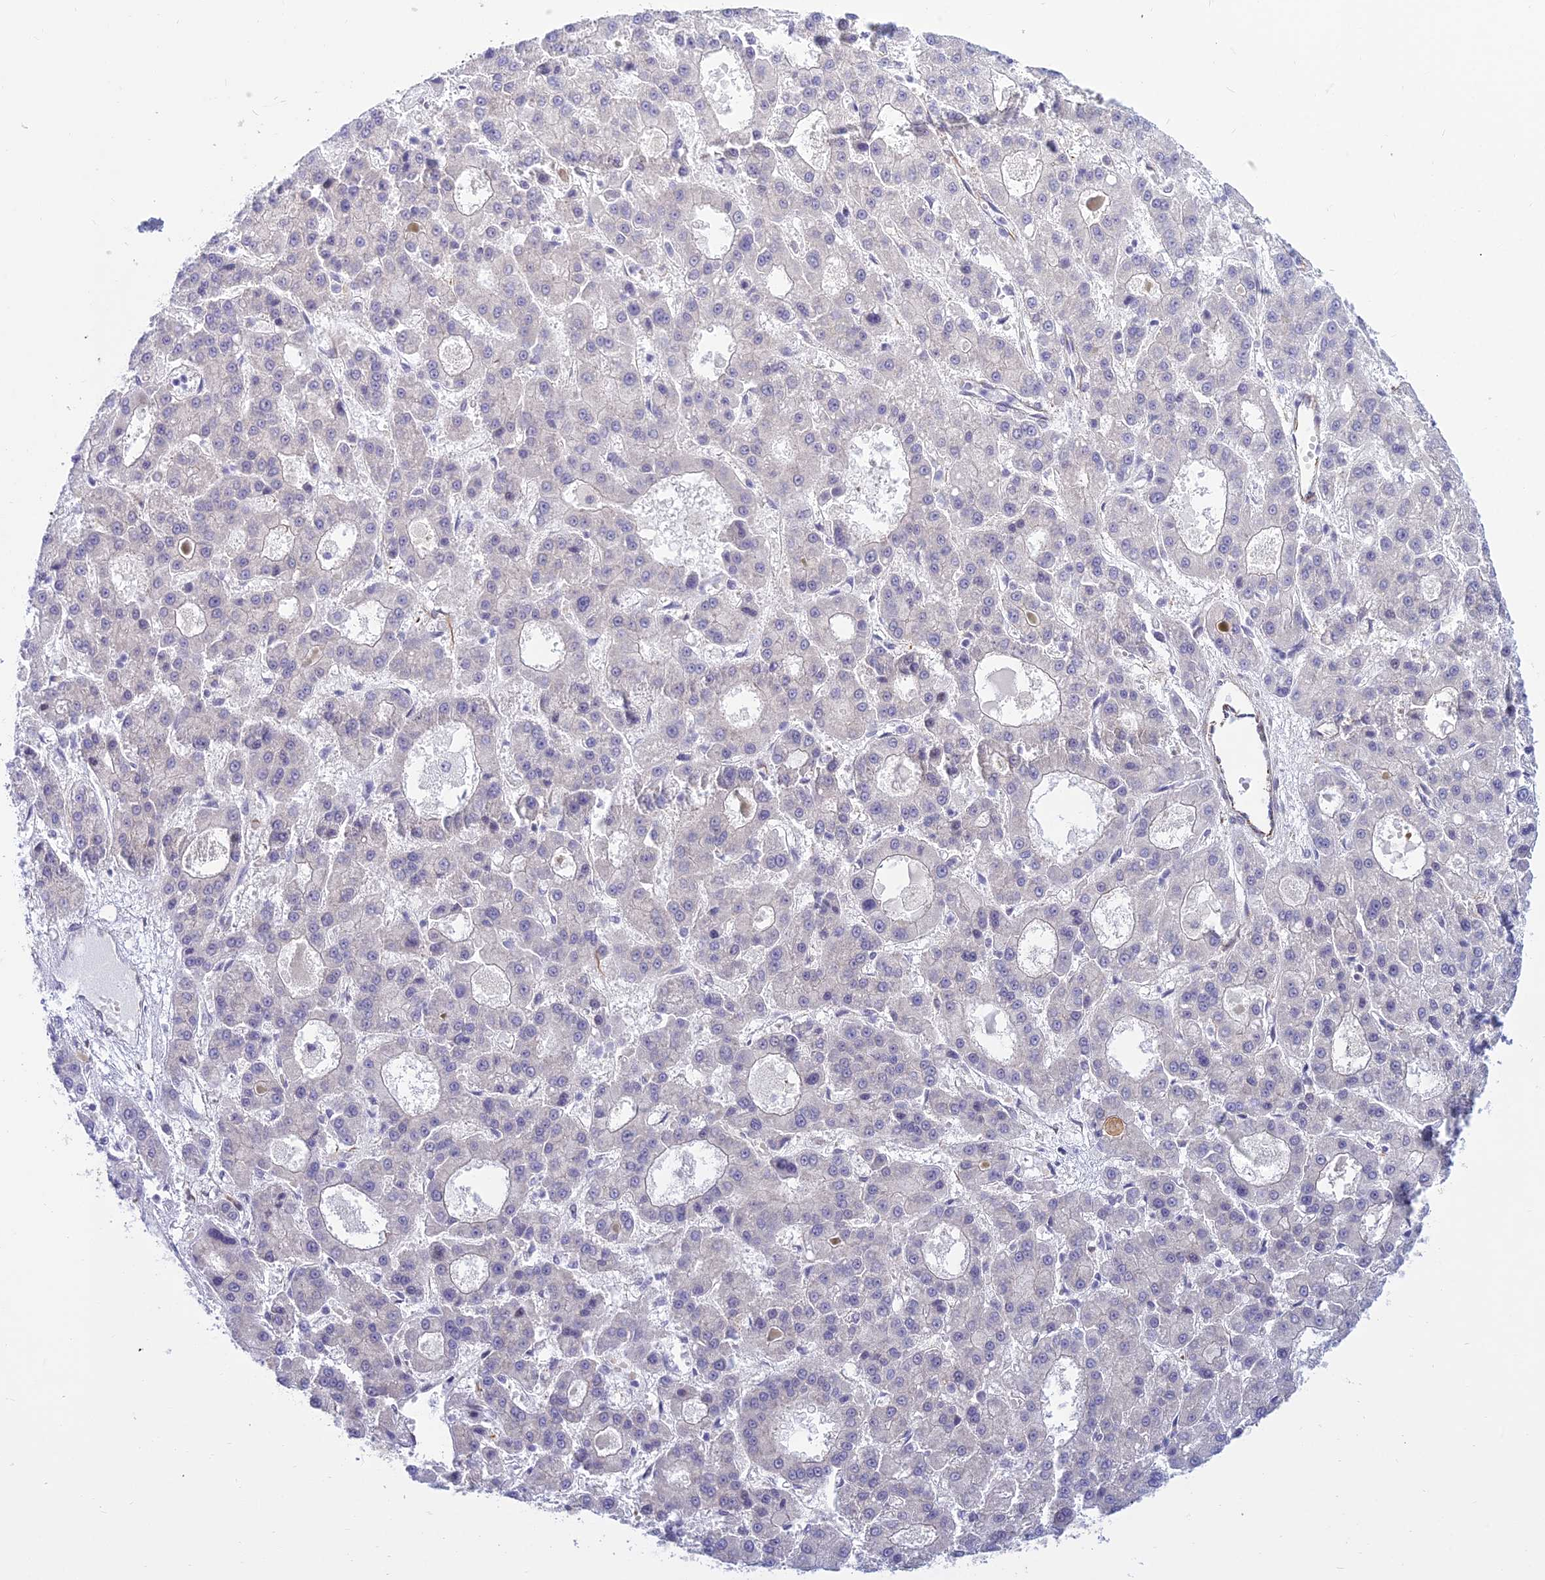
{"staining": {"intensity": "negative", "quantity": "none", "location": "none"}, "tissue": "liver cancer", "cell_type": "Tumor cells", "image_type": "cancer", "snomed": [{"axis": "morphology", "description": "Carcinoma, Hepatocellular, NOS"}, {"axis": "topography", "description": "Liver"}], "caption": "This is a photomicrograph of immunohistochemistry (IHC) staining of liver cancer (hepatocellular carcinoma), which shows no positivity in tumor cells.", "gene": "SAPCD2", "patient": {"sex": "male", "age": 70}}